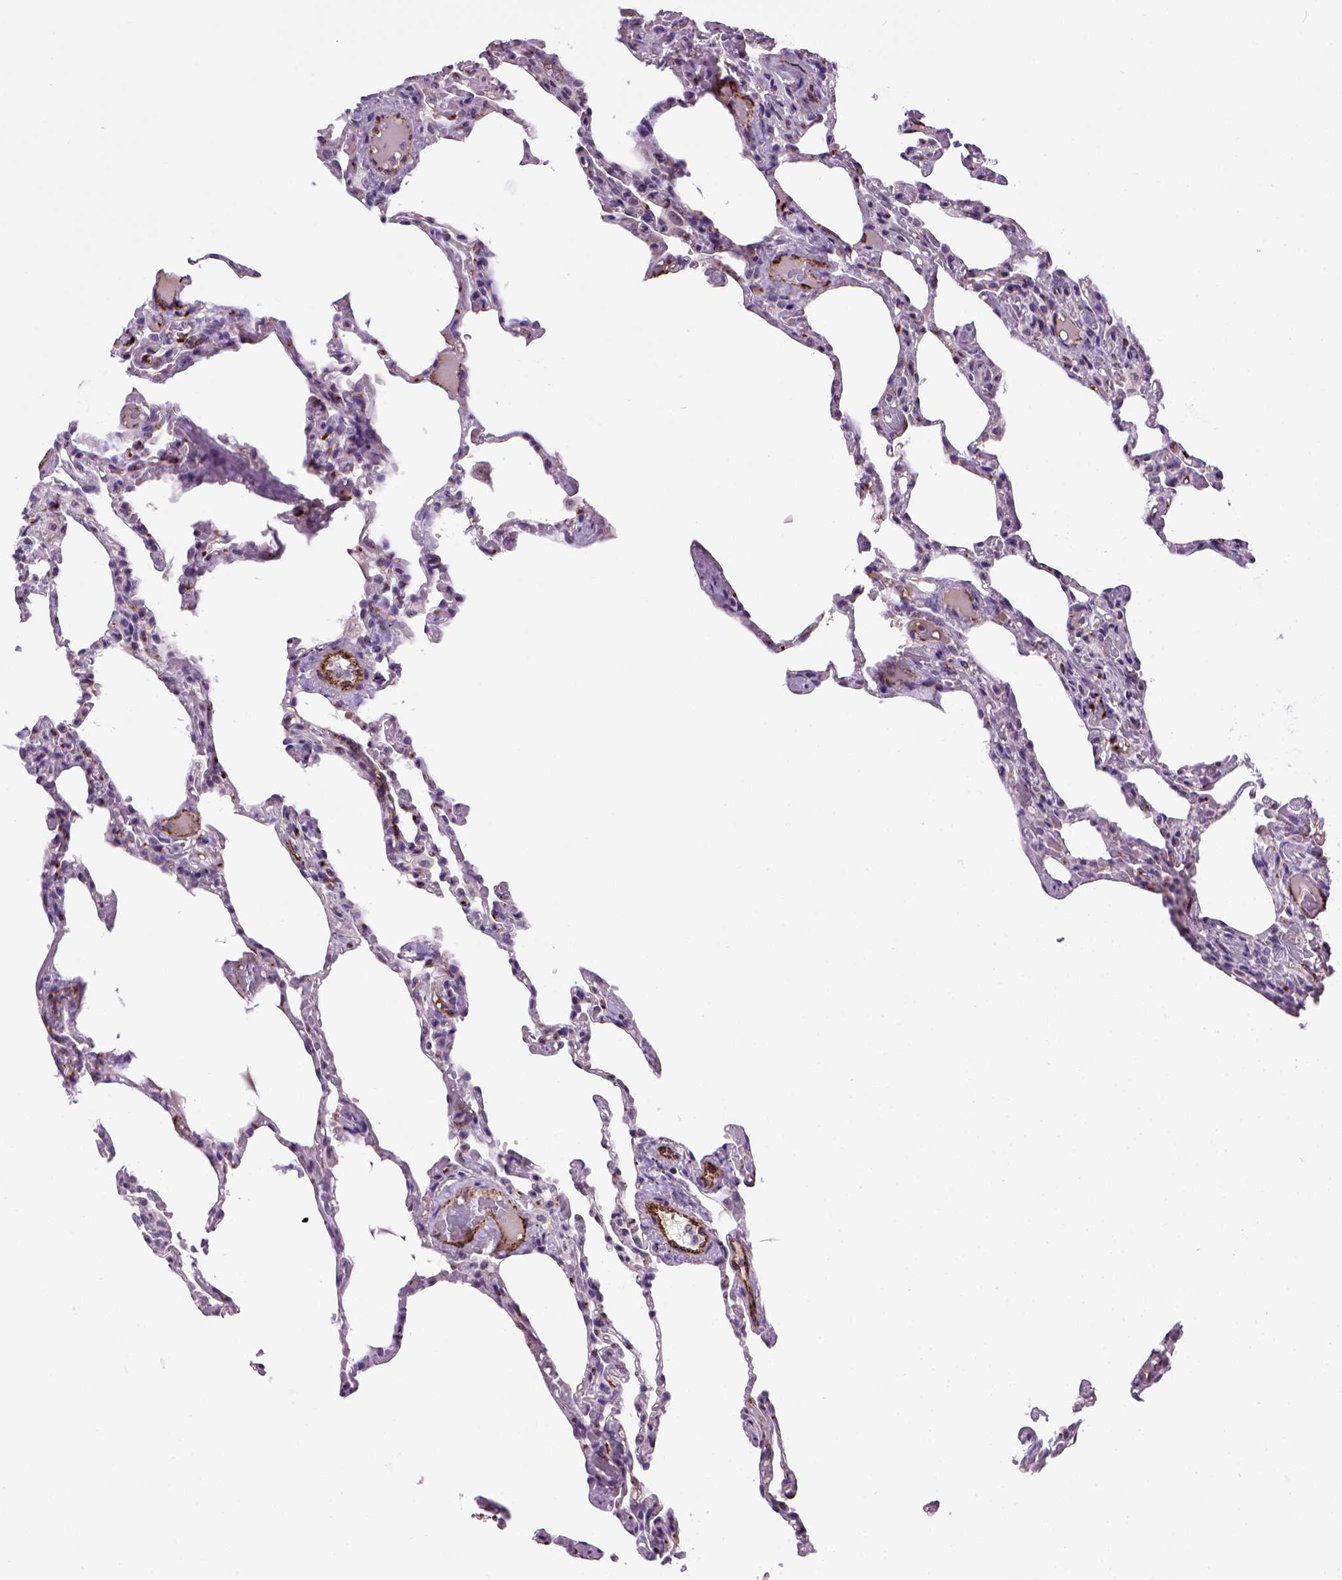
{"staining": {"intensity": "negative", "quantity": "none", "location": "none"}, "tissue": "lung", "cell_type": "Alveolar cells", "image_type": "normal", "snomed": [{"axis": "morphology", "description": "Normal tissue, NOS"}, {"axis": "topography", "description": "Lung"}], "caption": "This micrograph is of benign lung stained with IHC to label a protein in brown with the nuclei are counter-stained blue. There is no staining in alveolar cells. (Stains: DAB (3,3'-diaminobenzidine) immunohistochemistry (IHC) with hematoxylin counter stain, Microscopy: brightfield microscopy at high magnification).", "gene": "VWF", "patient": {"sex": "female", "age": 43}}